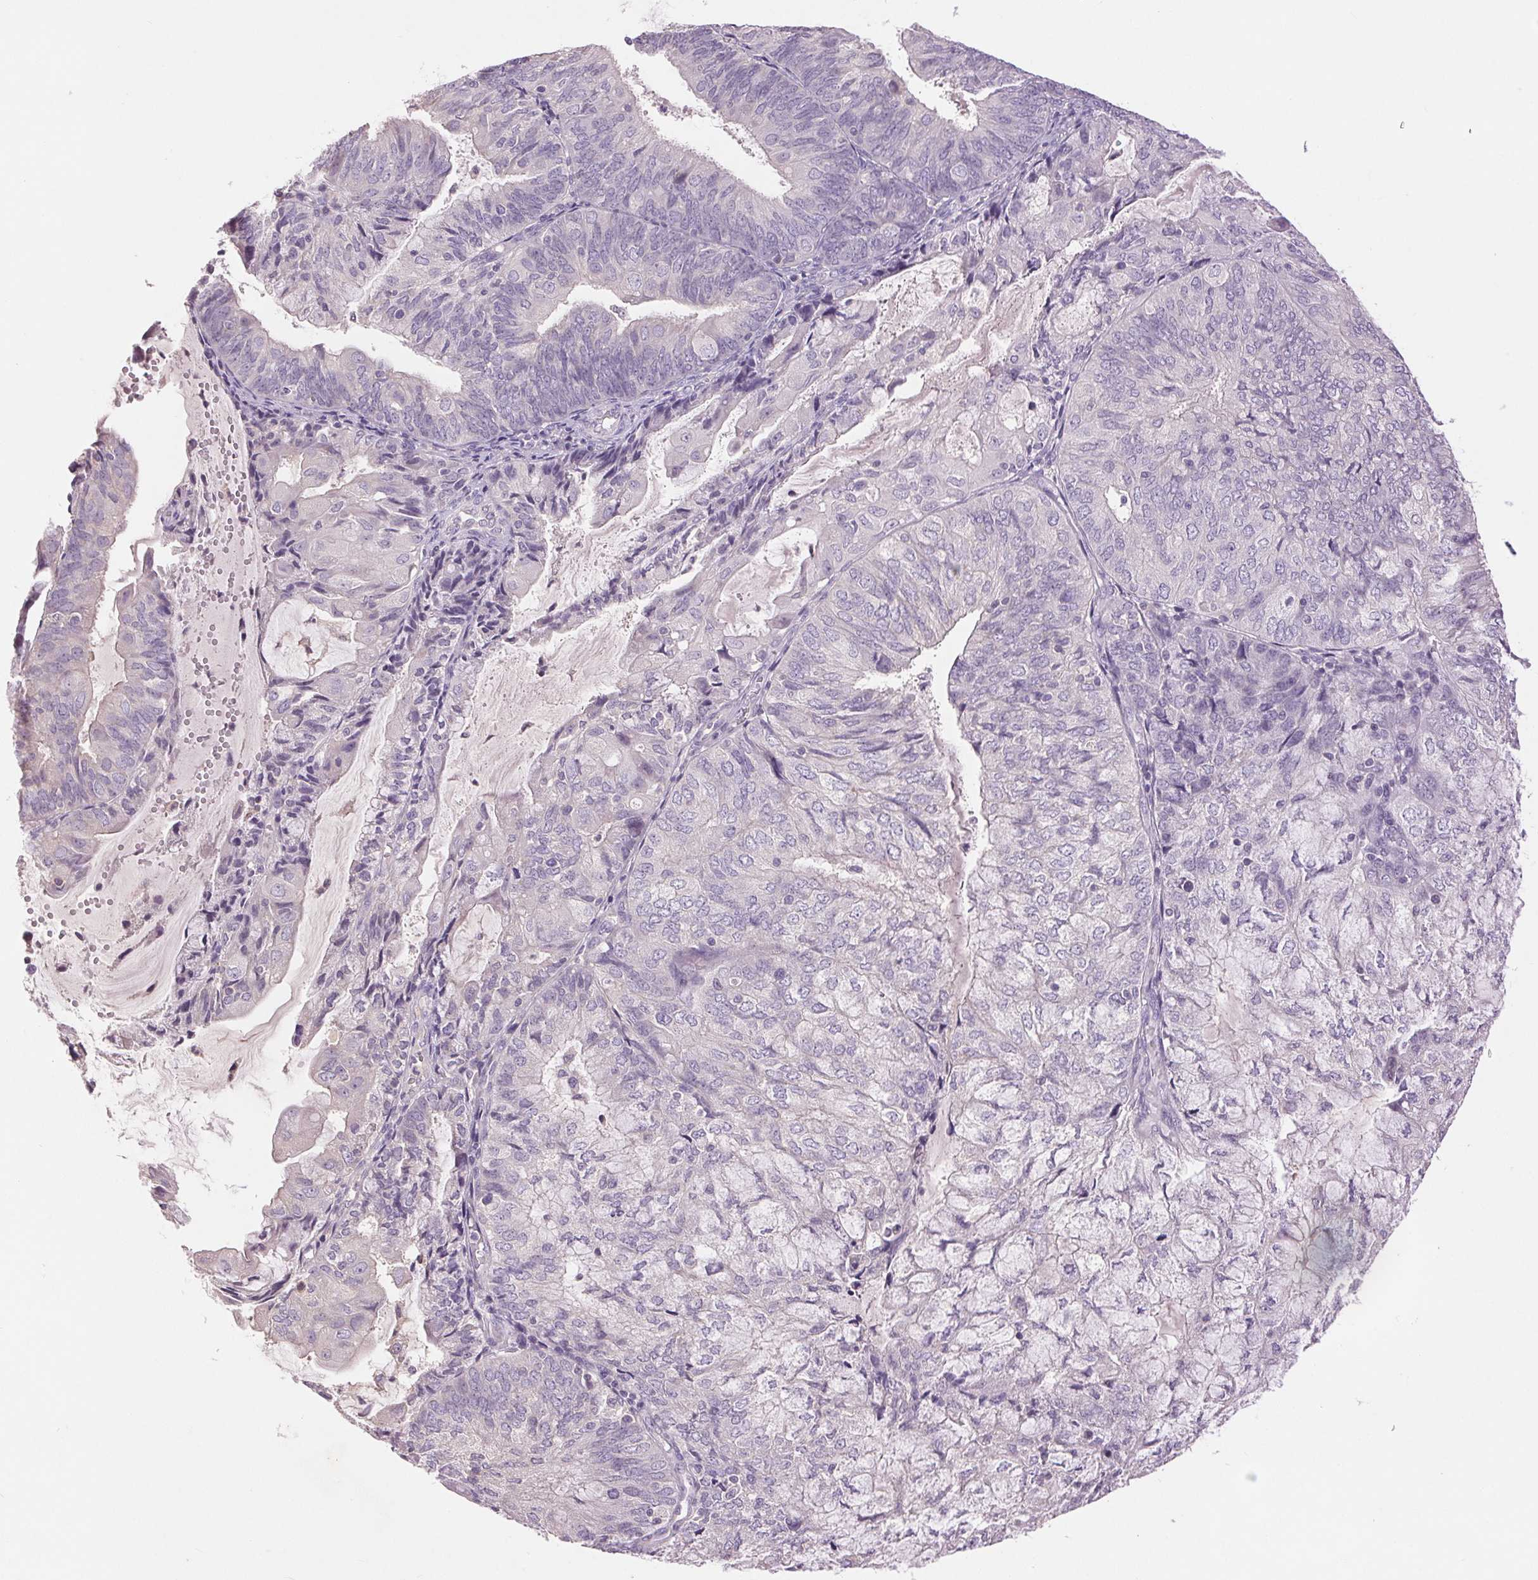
{"staining": {"intensity": "negative", "quantity": "none", "location": "none"}, "tissue": "endometrial cancer", "cell_type": "Tumor cells", "image_type": "cancer", "snomed": [{"axis": "morphology", "description": "Adenocarcinoma, NOS"}, {"axis": "topography", "description": "Endometrium"}], "caption": "Adenocarcinoma (endometrial) was stained to show a protein in brown. There is no significant expression in tumor cells. Brightfield microscopy of immunohistochemistry (IHC) stained with DAB (3,3'-diaminobenzidine) (brown) and hematoxylin (blue), captured at high magnification.", "gene": "FXYD4", "patient": {"sex": "female", "age": 81}}